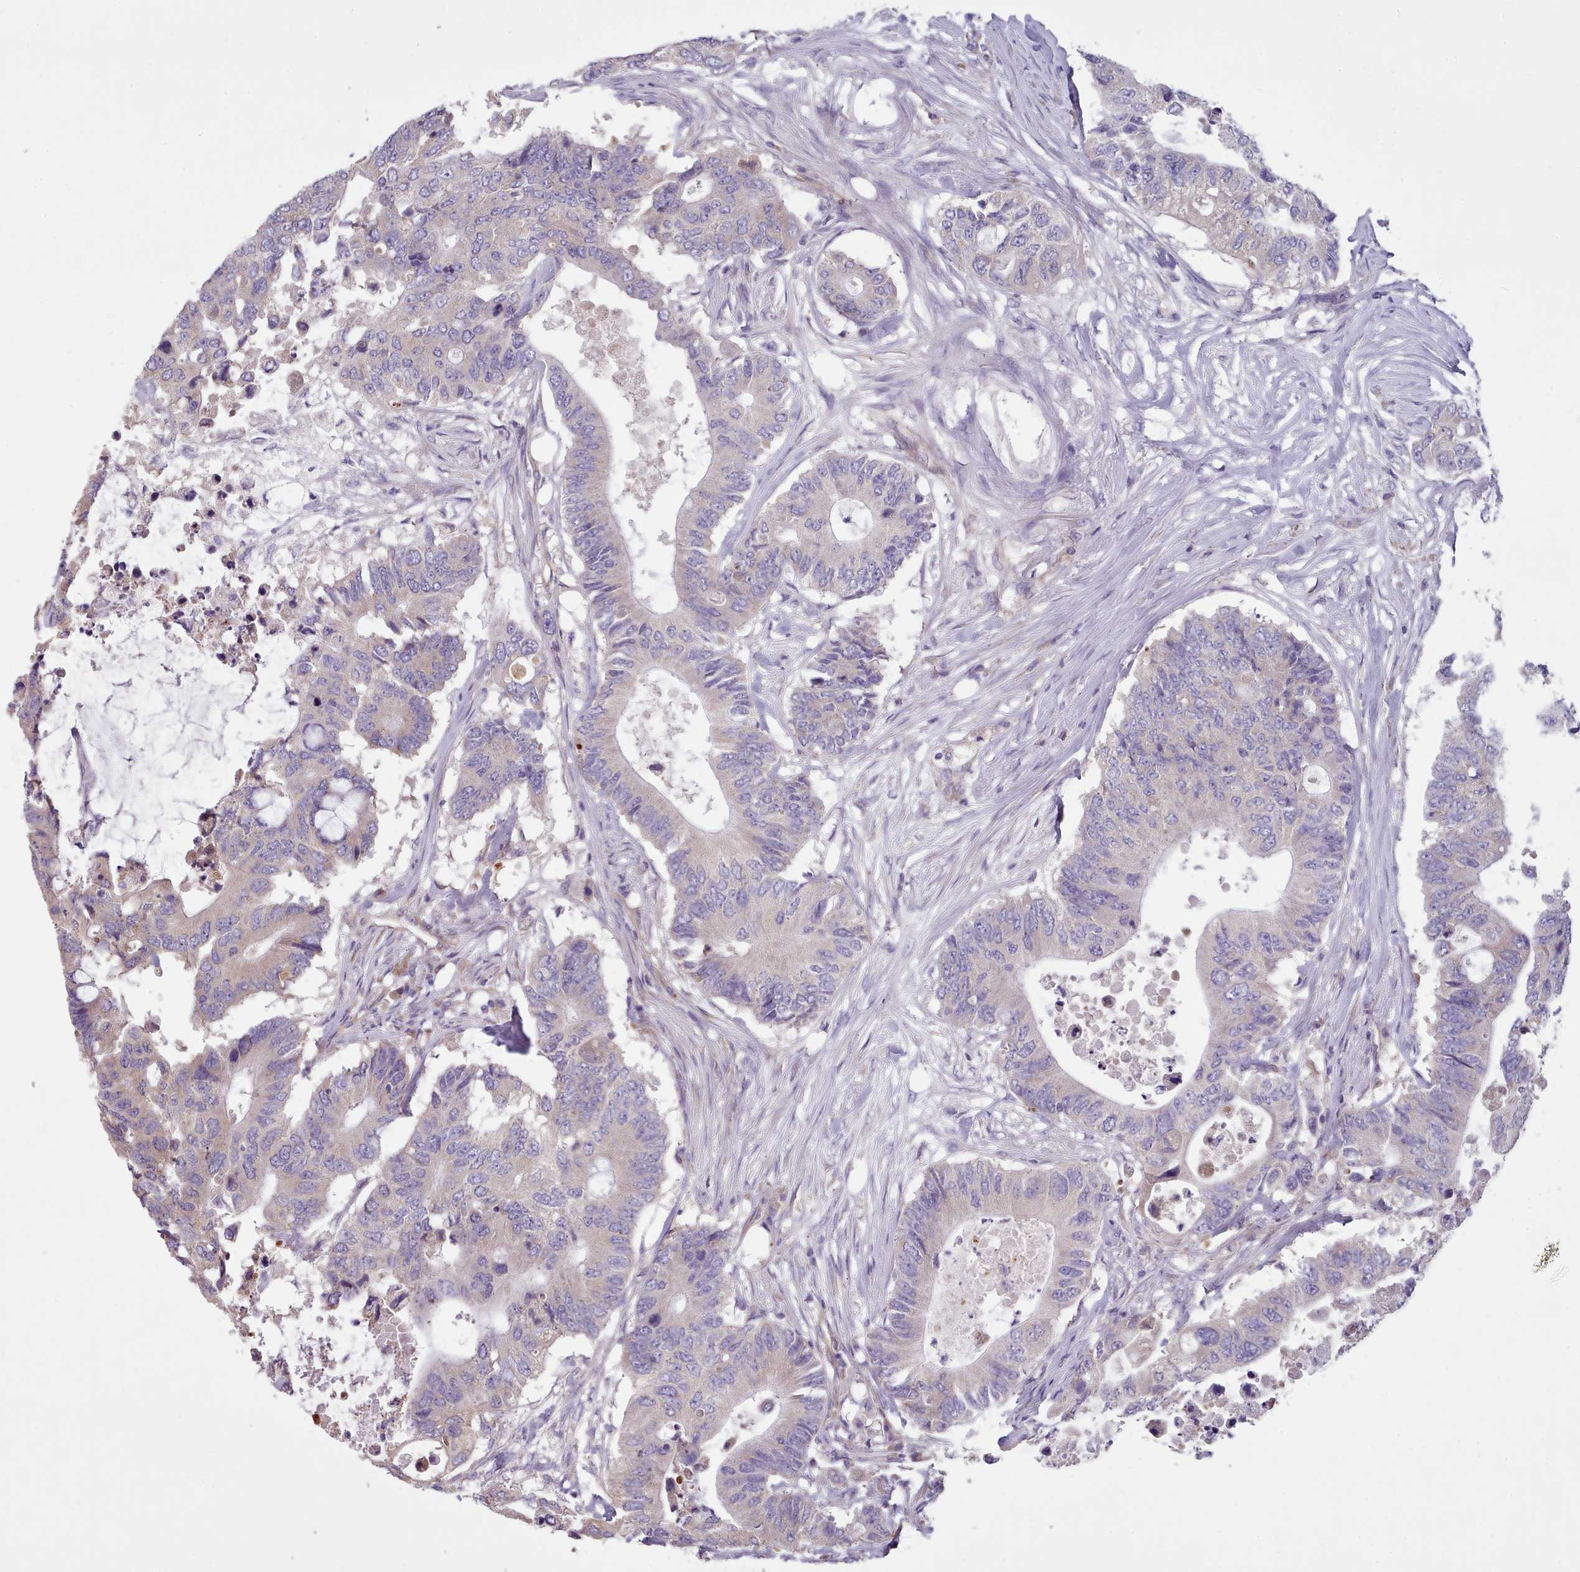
{"staining": {"intensity": "weak", "quantity": "<25%", "location": "cytoplasmic/membranous"}, "tissue": "colorectal cancer", "cell_type": "Tumor cells", "image_type": "cancer", "snomed": [{"axis": "morphology", "description": "Adenocarcinoma, NOS"}, {"axis": "topography", "description": "Colon"}], "caption": "A high-resolution image shows immunohistochemistry staining of adenocarcinoma (colorectal), which displays no significant positivity in tumor cells. (DAB (3,3'-diaminobenzidine) immunohistochemistry visualized using brightfield microscopy, high magnification).", "gene": "DPF1", "patient": {"sex": "male", "age": 71}}